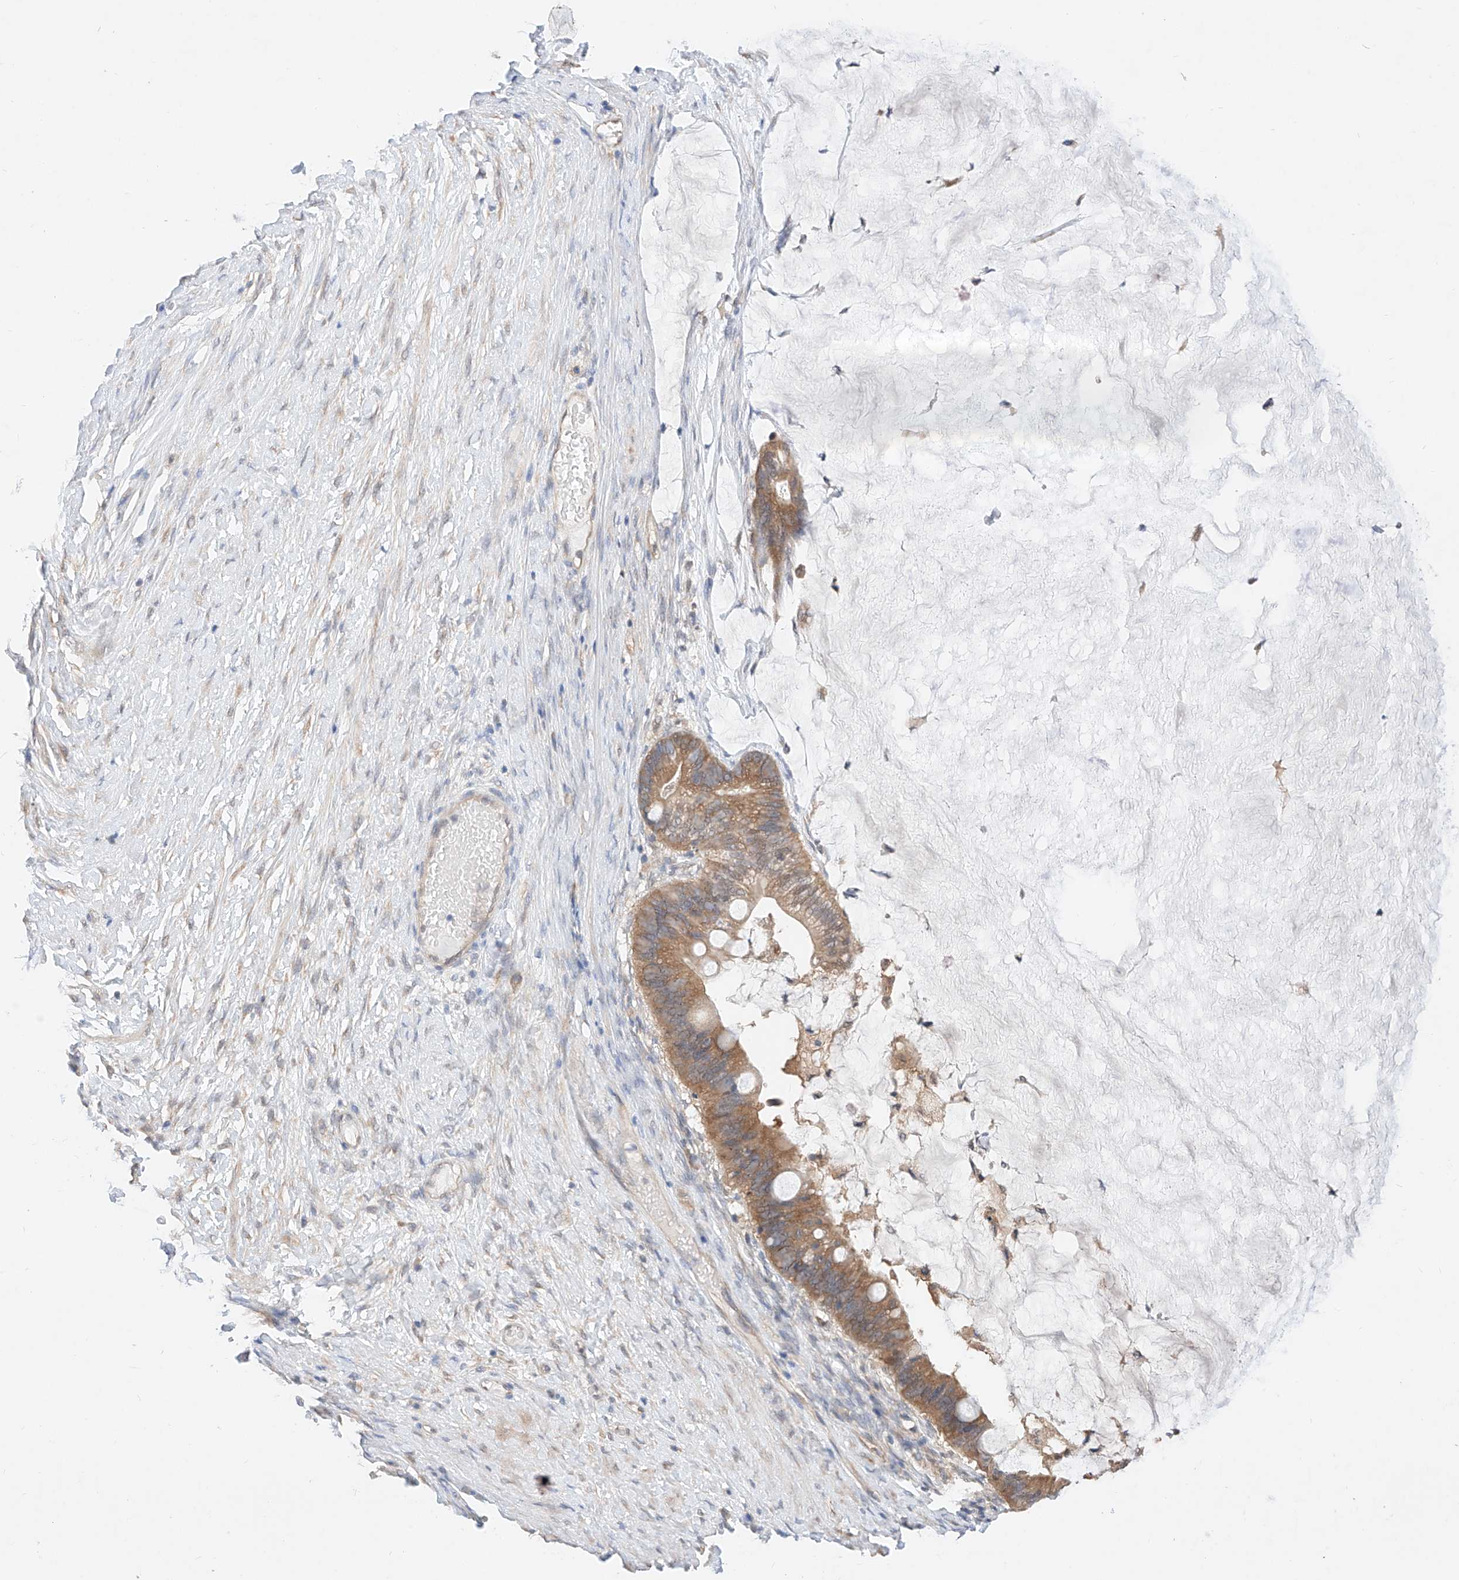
{"staining": {"intensity": "moderate", "quantity": ">75%", "location": "cytoplasmic/membranous"}, "tissue": "ovarian cancer", "cell_type": "Tumor cells", "image_type": "cancer", "snomed": [{"axis": "morphology", "description": "Cystadenocarcinoma, mucinous, NOS"}, {"axis": "topography", "description": "Ovary"}], "caption": "This photomicrograph reveals mucinous cystadenocarcinoma (ovarian) stained with immunohistochemistry (IHC) to label a protein in brown. The cytoplasmic/membranous of tumor cells show moderate positivity for the protein. Nuclei are counter-stained blue.", "gene": "ZSCAN4", "patient": {"sex": "female", "age": 61}}